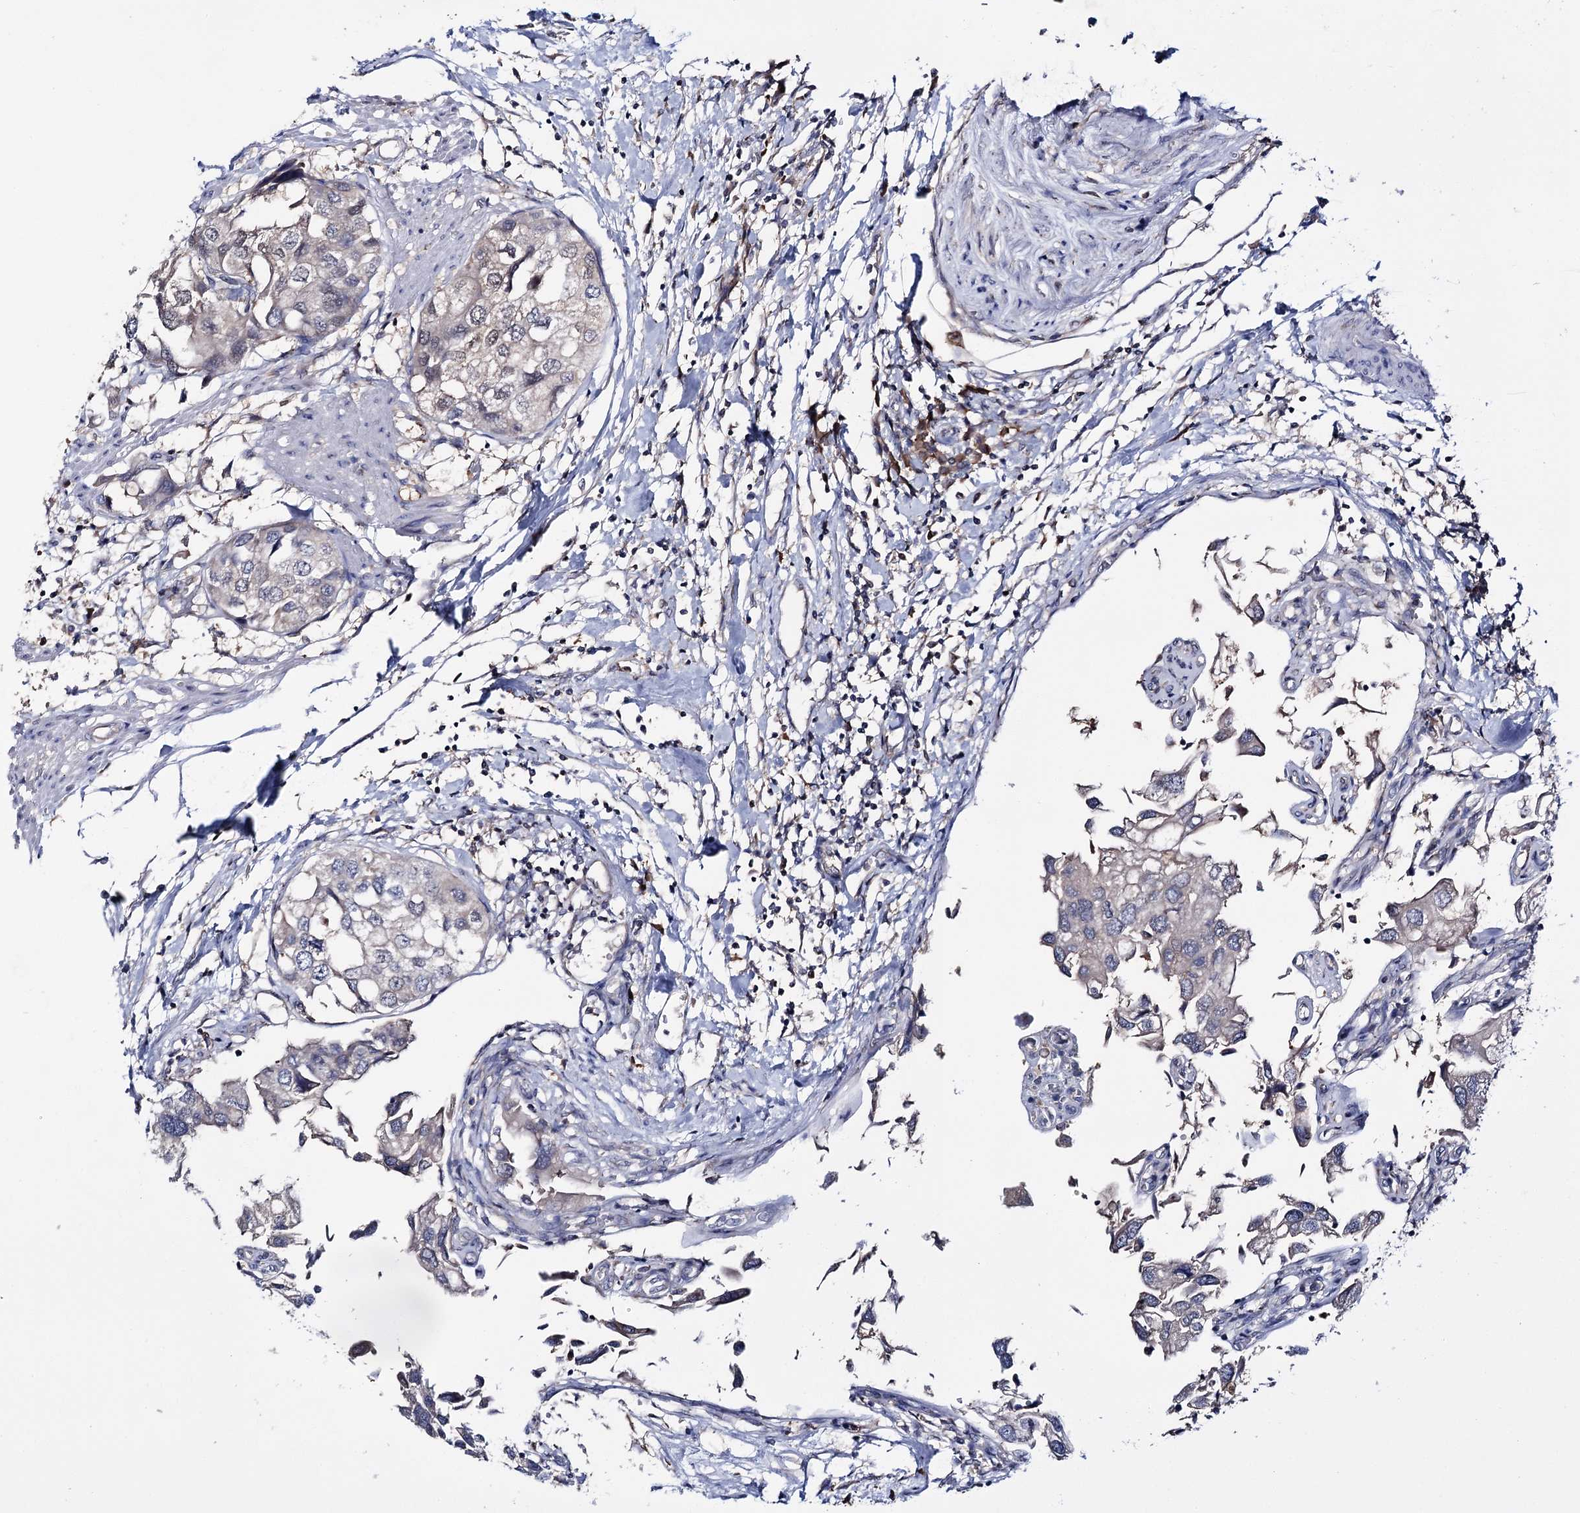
{"staining": {"intensity": "moderate", "quantity": "<25%", "location": "cytoplasmic/membranous"}, "tissue": "urothelial cancer", "cell_type": "Tumor cells", "image_type": "cancer", "snomed": [{"axis": "morphology", "description": "Urothelial carcinoma, High grade"}, {"axis": "topography", "description": "Urinary bladder"}], "caption": "Immunohistochemical staining of urothelial carcinoma (high-grade) reveals moderate cytoplasmic/membranous protein positivity in approximately <25% of tumor cells. The staining is performed using DAB (3,3'-diaminobenzidine) brown chromogen to label protein expression. The nuclei are counter-stained blue using hematoxylin.", "gene": "PTER", "patient": {"sex": "male", "age": 64}}